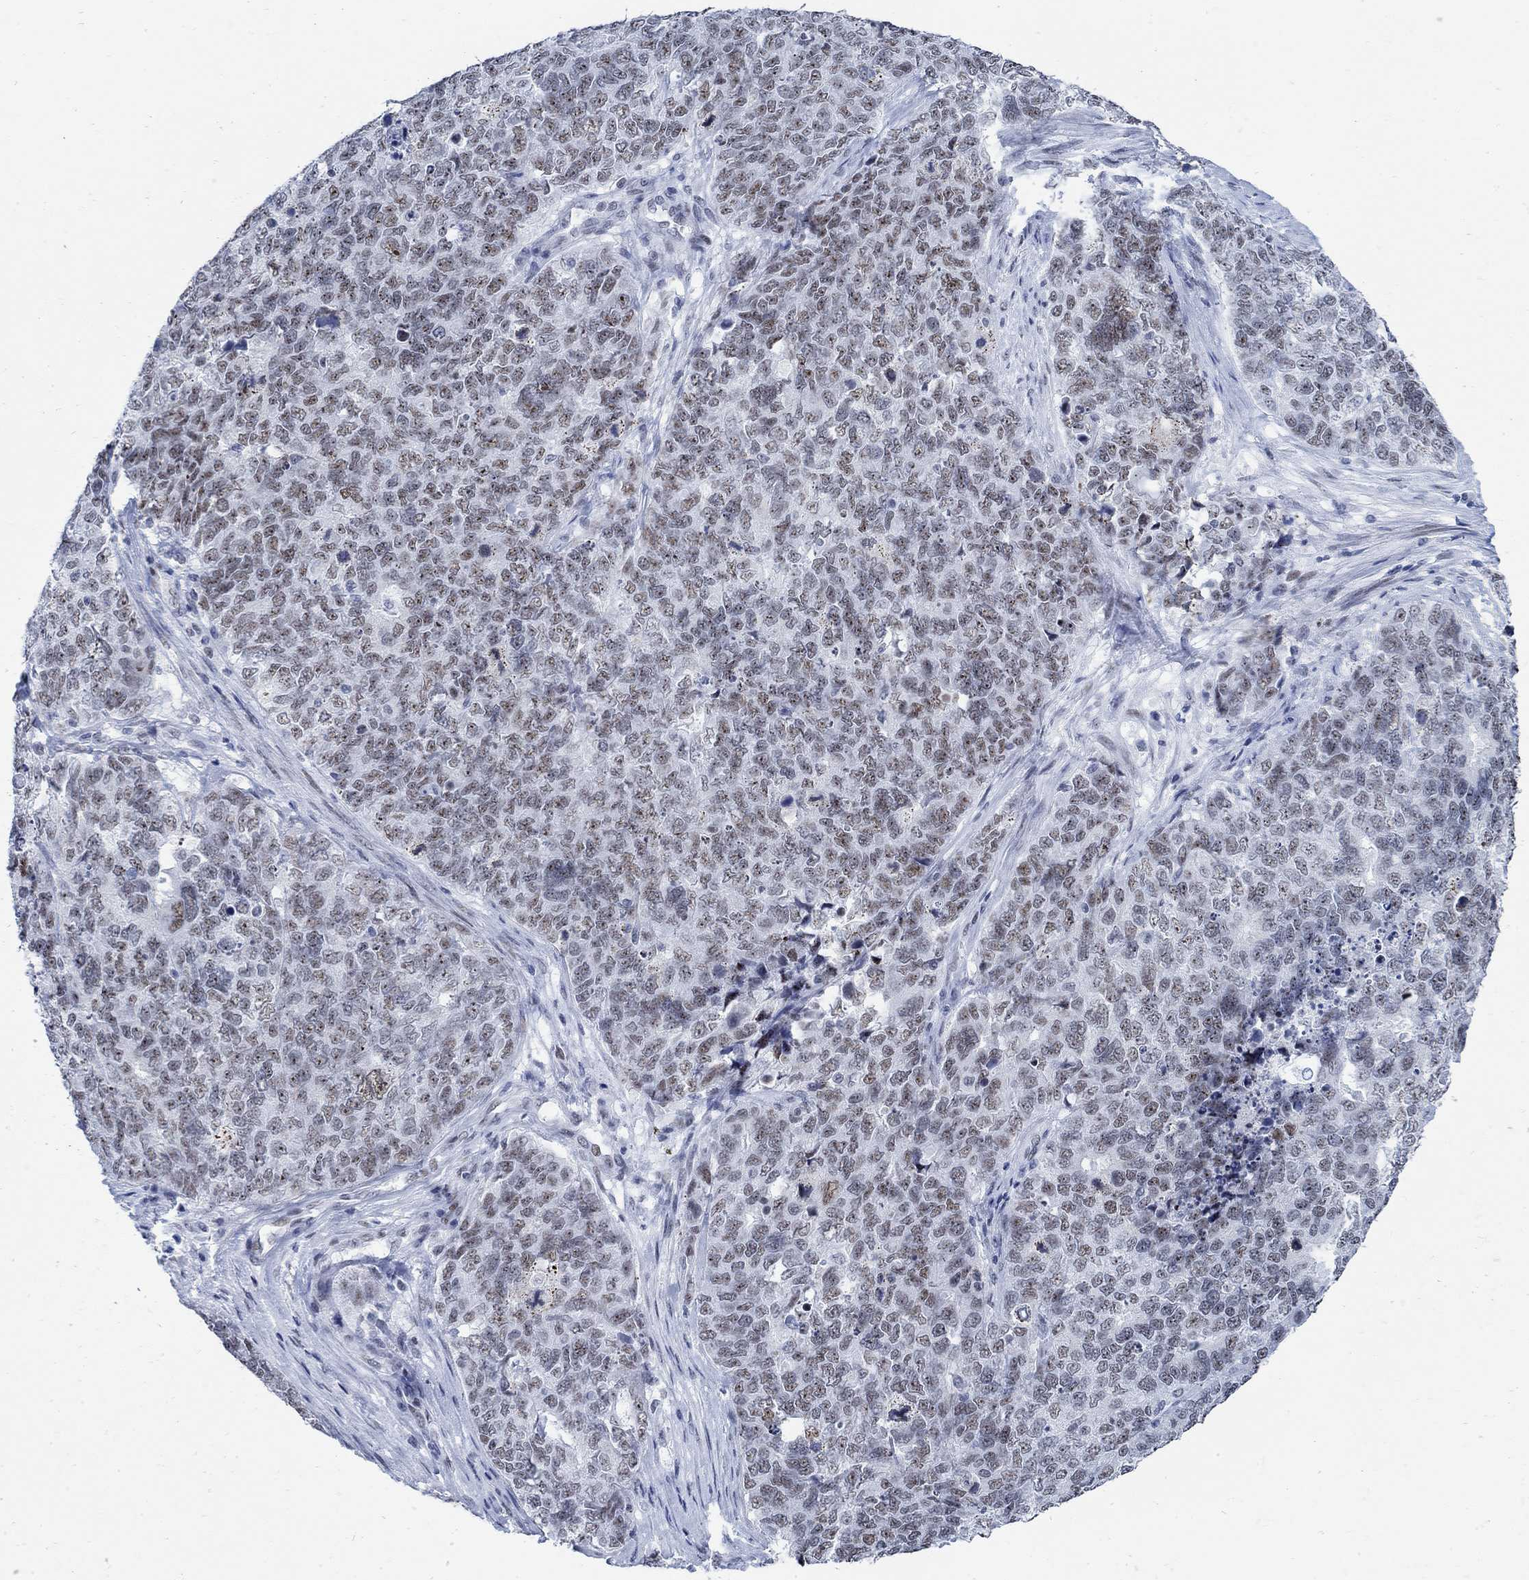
{"staining": {"intensity": "weak", "quantity": "25%-75%", "location": "nuclear"}, "tissue": "cervical cancer", "cell_type": "Tumor cells", "image_type": "cancer", "snomed": [{"axis": "morphology", "description": "Squamous cell carcinoma, NOS"}, {"axis": "topography", "description": "Cervix"}], "caption": "Tumor cells exhibit low levels of weak nuclear staining in about 25%-75% of cells in cervical cancer (squamous cell carcinoma). The protein is stained brown, and the nuclei are stained in blue (DAB IHC with brightfield microscopy, high magnification).", "gene": "DLK1", "patient": {"sex": "female", "age": 63}}